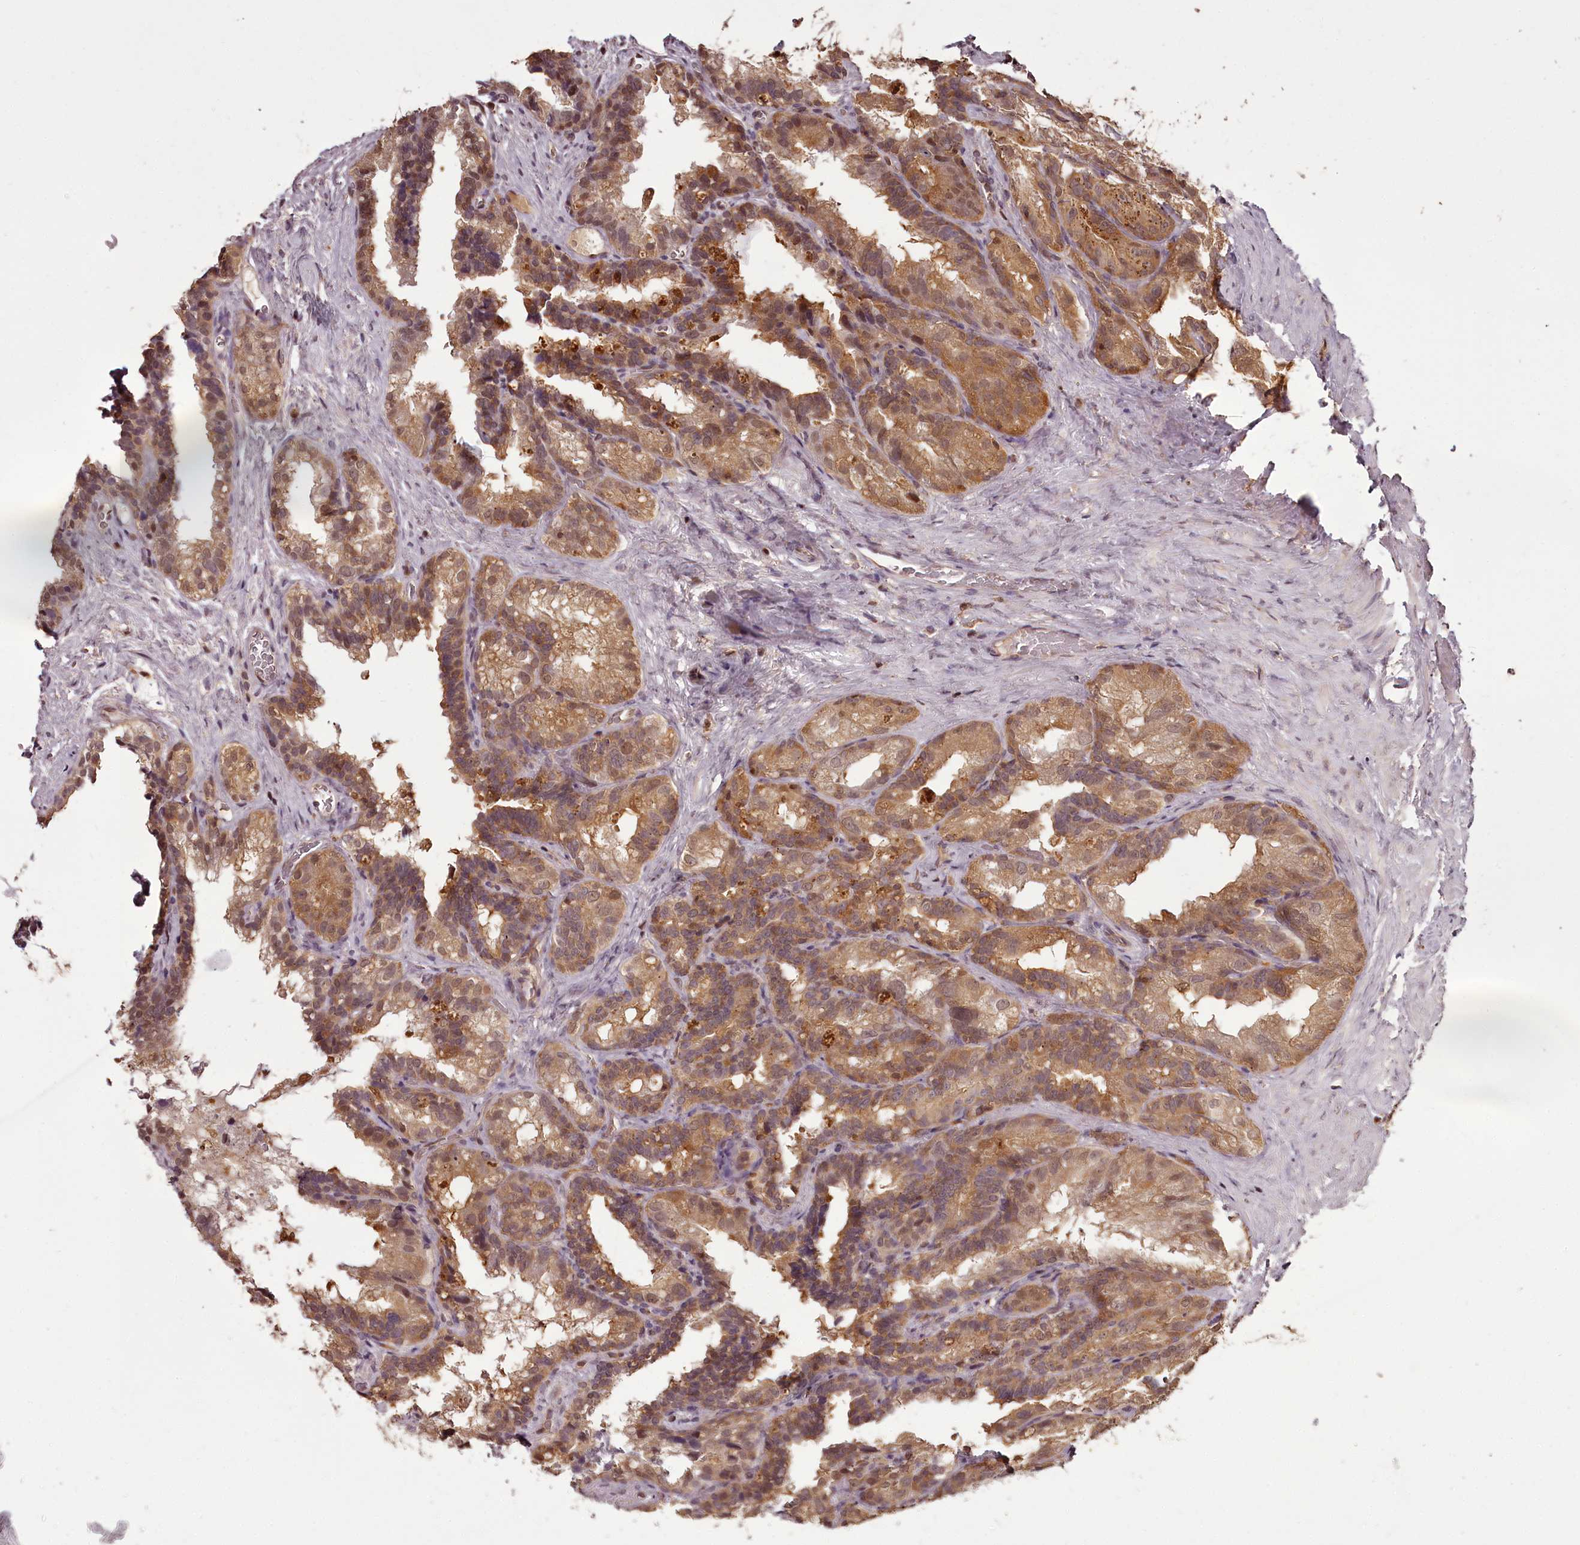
{"staining": {"intensity": "moderate", "quantity": ">75%", "location": "cytoplasmic/membranous"}, "tissue": "seminal vesicle", "cell_type": "Glandular cells", "image_type": "normal", "snomed": [{"axis": "morphology", "description": "Normal tissue, NOS"}, {"axis": "topography", "description": "Seminal veicle"}], "caption": "Brown immunohistochemical staining in normal seminal vesicle displays moderate cytoplasmic/membranous expression in about >75% of glandular cells. (Brightfield microscopy of DAB IHC at high magnification).", "gene": "NPRL2", "patient": {"sex": "male", "age": 60}}